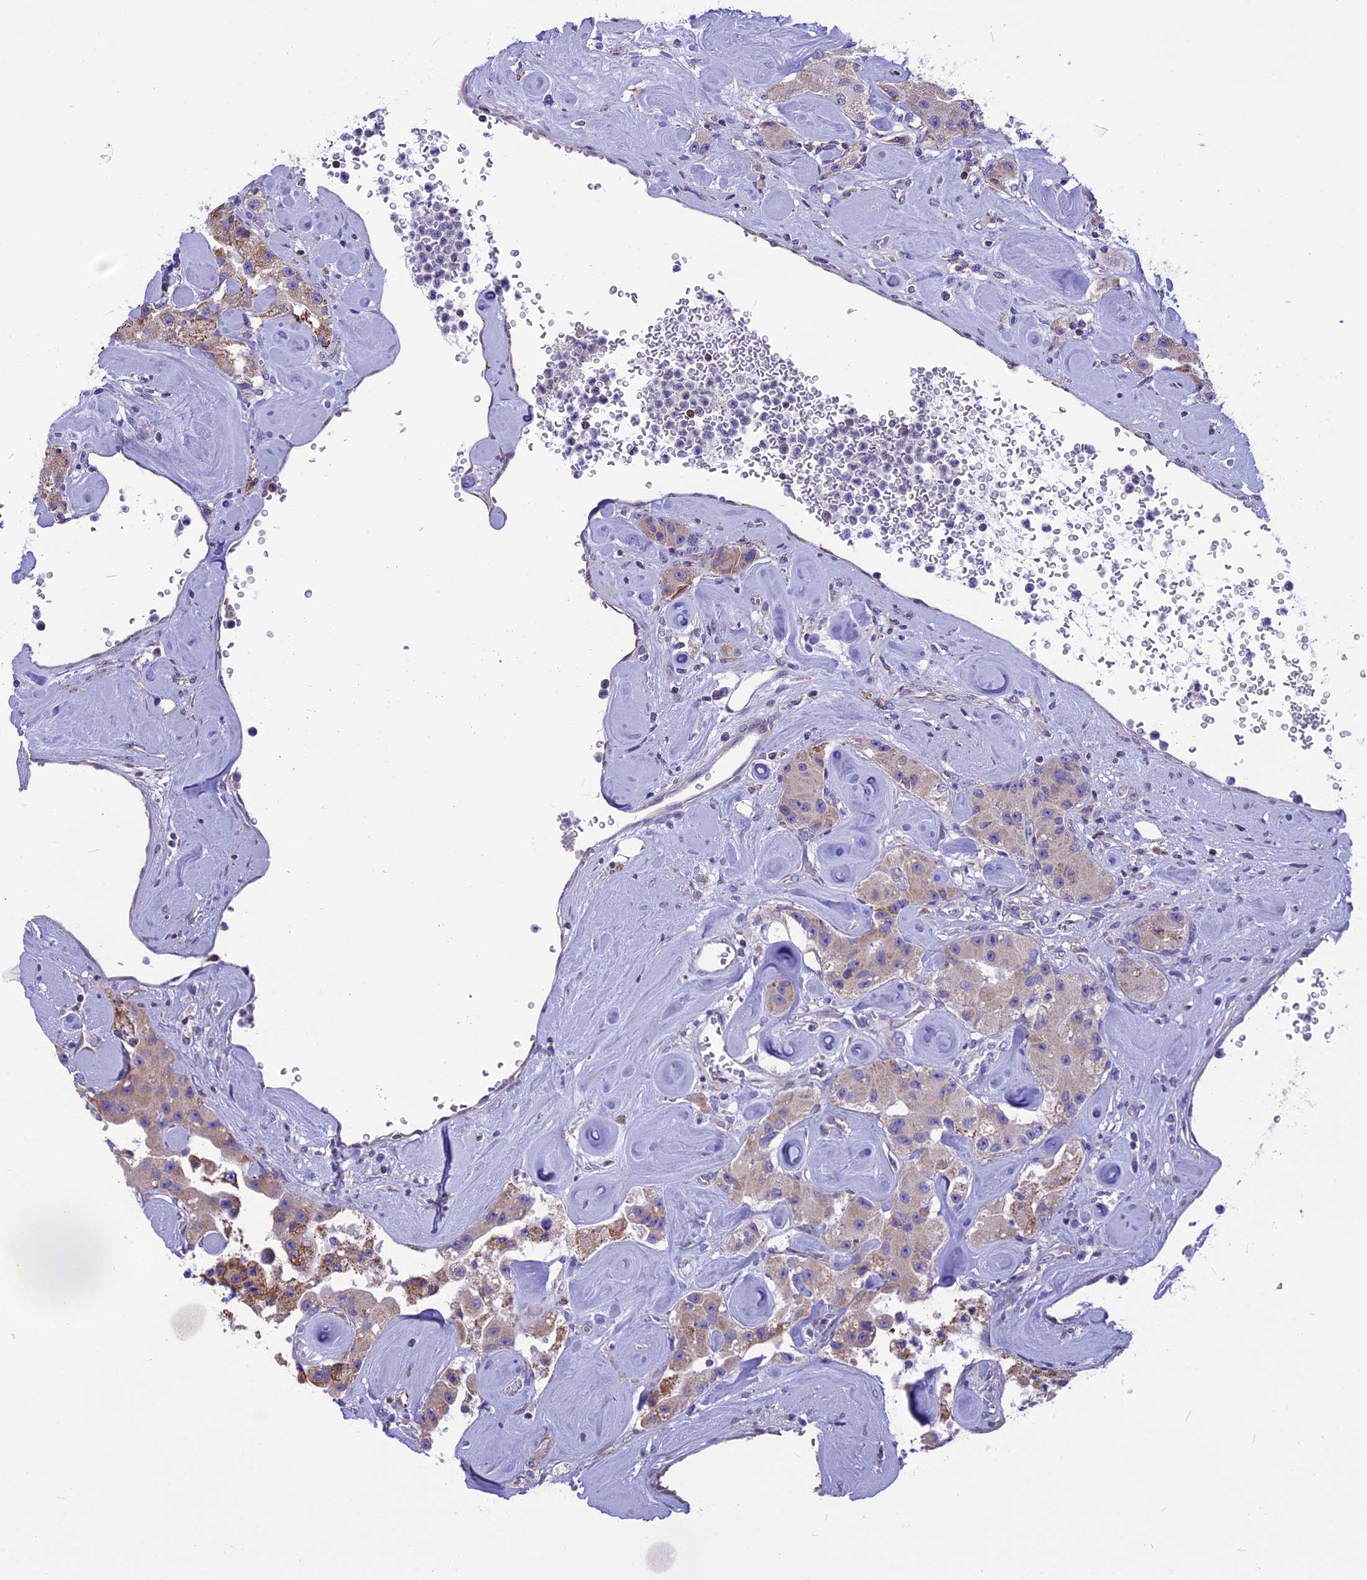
{"staining": {"intensity": "weak", "quantity": "25%-75%", "location": "cytoplasmic/membranous"}, "tissue": "carcinoid", "cell_type": "Tumor cells", "image_type": "cancer", "snomed": [{"axis": "morphology", "description": "Carcinoid, malignant, NOS"}, {"axis": "topography", "description": "Pancreas"}], "caption": "Brown immunohistochemical staining in human carcinoid (malignant) exhibits weak cytoplasmic/membranous expression in about 25%-75% of tumor cells.", "gene": "DOC2B", "patient": {"sex": "male", "age": 41}}